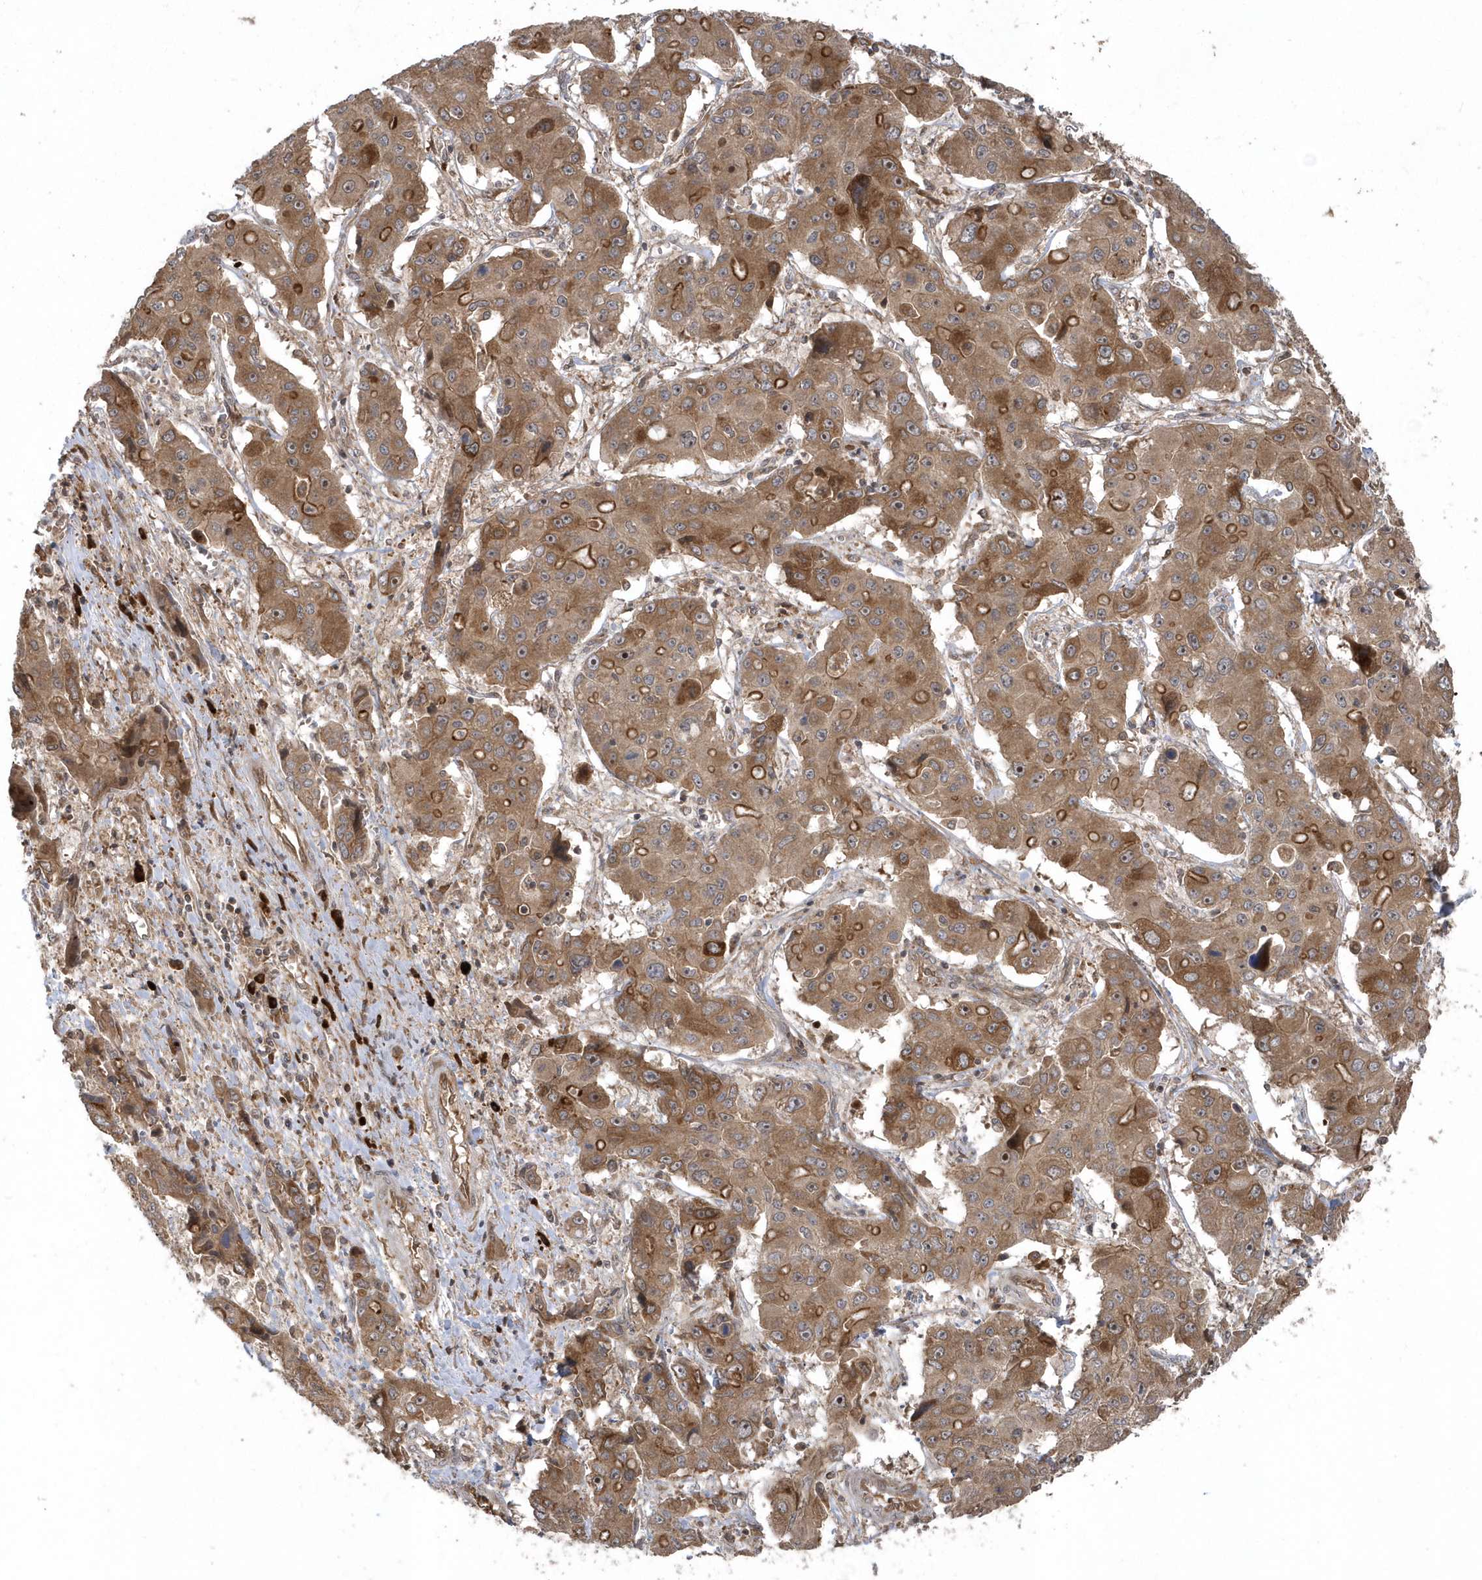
{"staining": {"intensity": "moderate", "quantity": ">75%", "location": "cytoplasmic/membranous,nuclear"}, "tissue": "liver cancer", "cell_type": "Tumor cells", "image_type": "cancer", "snomed": [{"axis": "morphology", "description": "Cholangiocarcinoma"}, {"axis": "topography", "description": "Liver"}], "caption": "Liver cancer (cholangiocarcinoma) stained for a protein (brown) demonstrates moderate cytoplasmic/membranous and nuclear positive expression in approximately >75% of tumor cells.", "gene": "HERPUD1", "patient": {"sex": "male", "age": 67}}